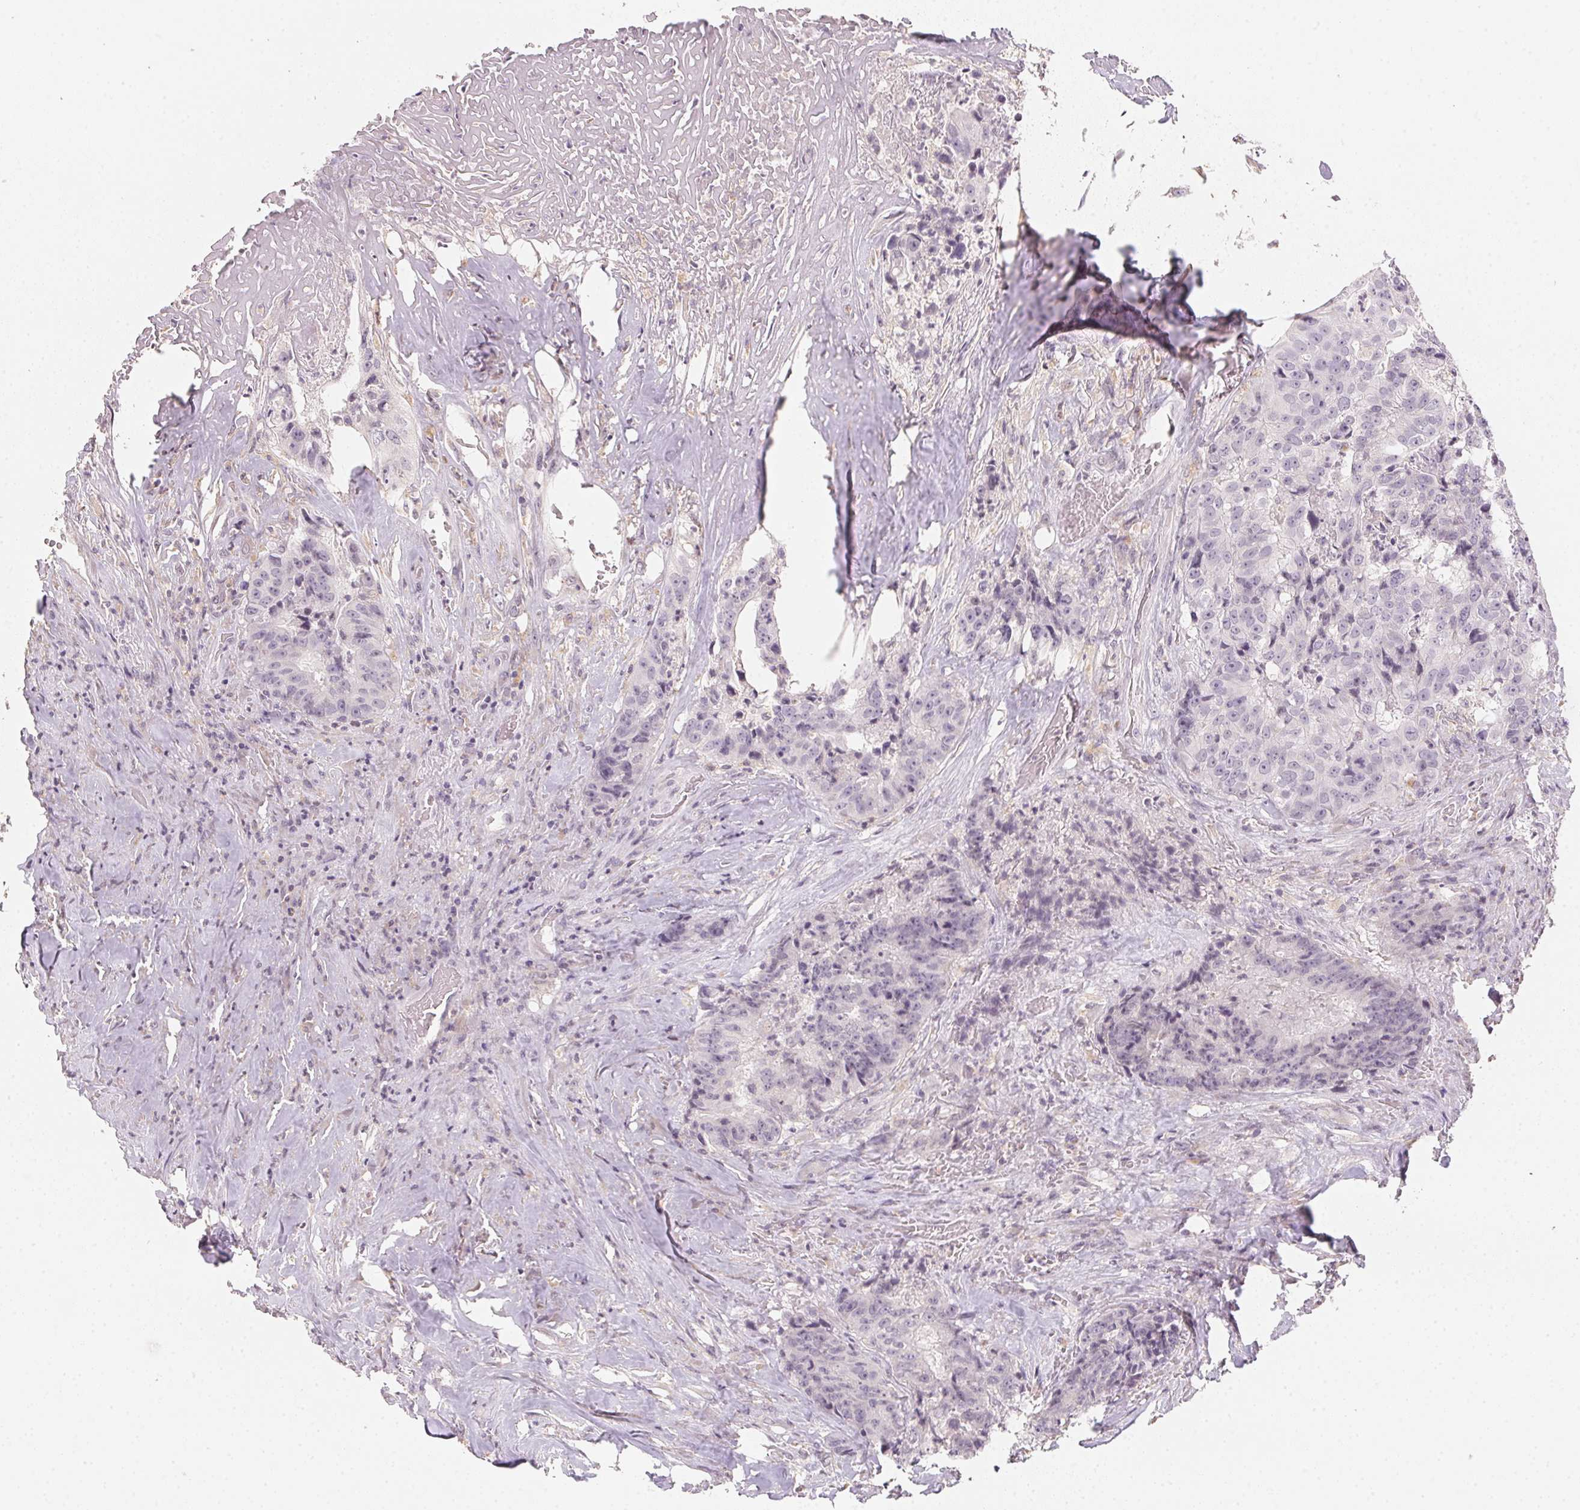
{"staining": {"intensity": "negative", "quantity": "none", "location": "none"}, "tissue": "colorectal cancer", "cell_type": "Tumor cells", "image_type": "cancer", "snomed": [{"axis": "morphology", "description": "Adenocarcinoma, NOS"}, {"axis": "topography", "description": "Rectum"}], "caption": "A photomicrograph of colorectal cancer (adenocarcinoma) stained for a protein shows no brown staining in tumor cells.", "gene": "SLC6A18", "patient": {"sex": "female", "age": 62}}